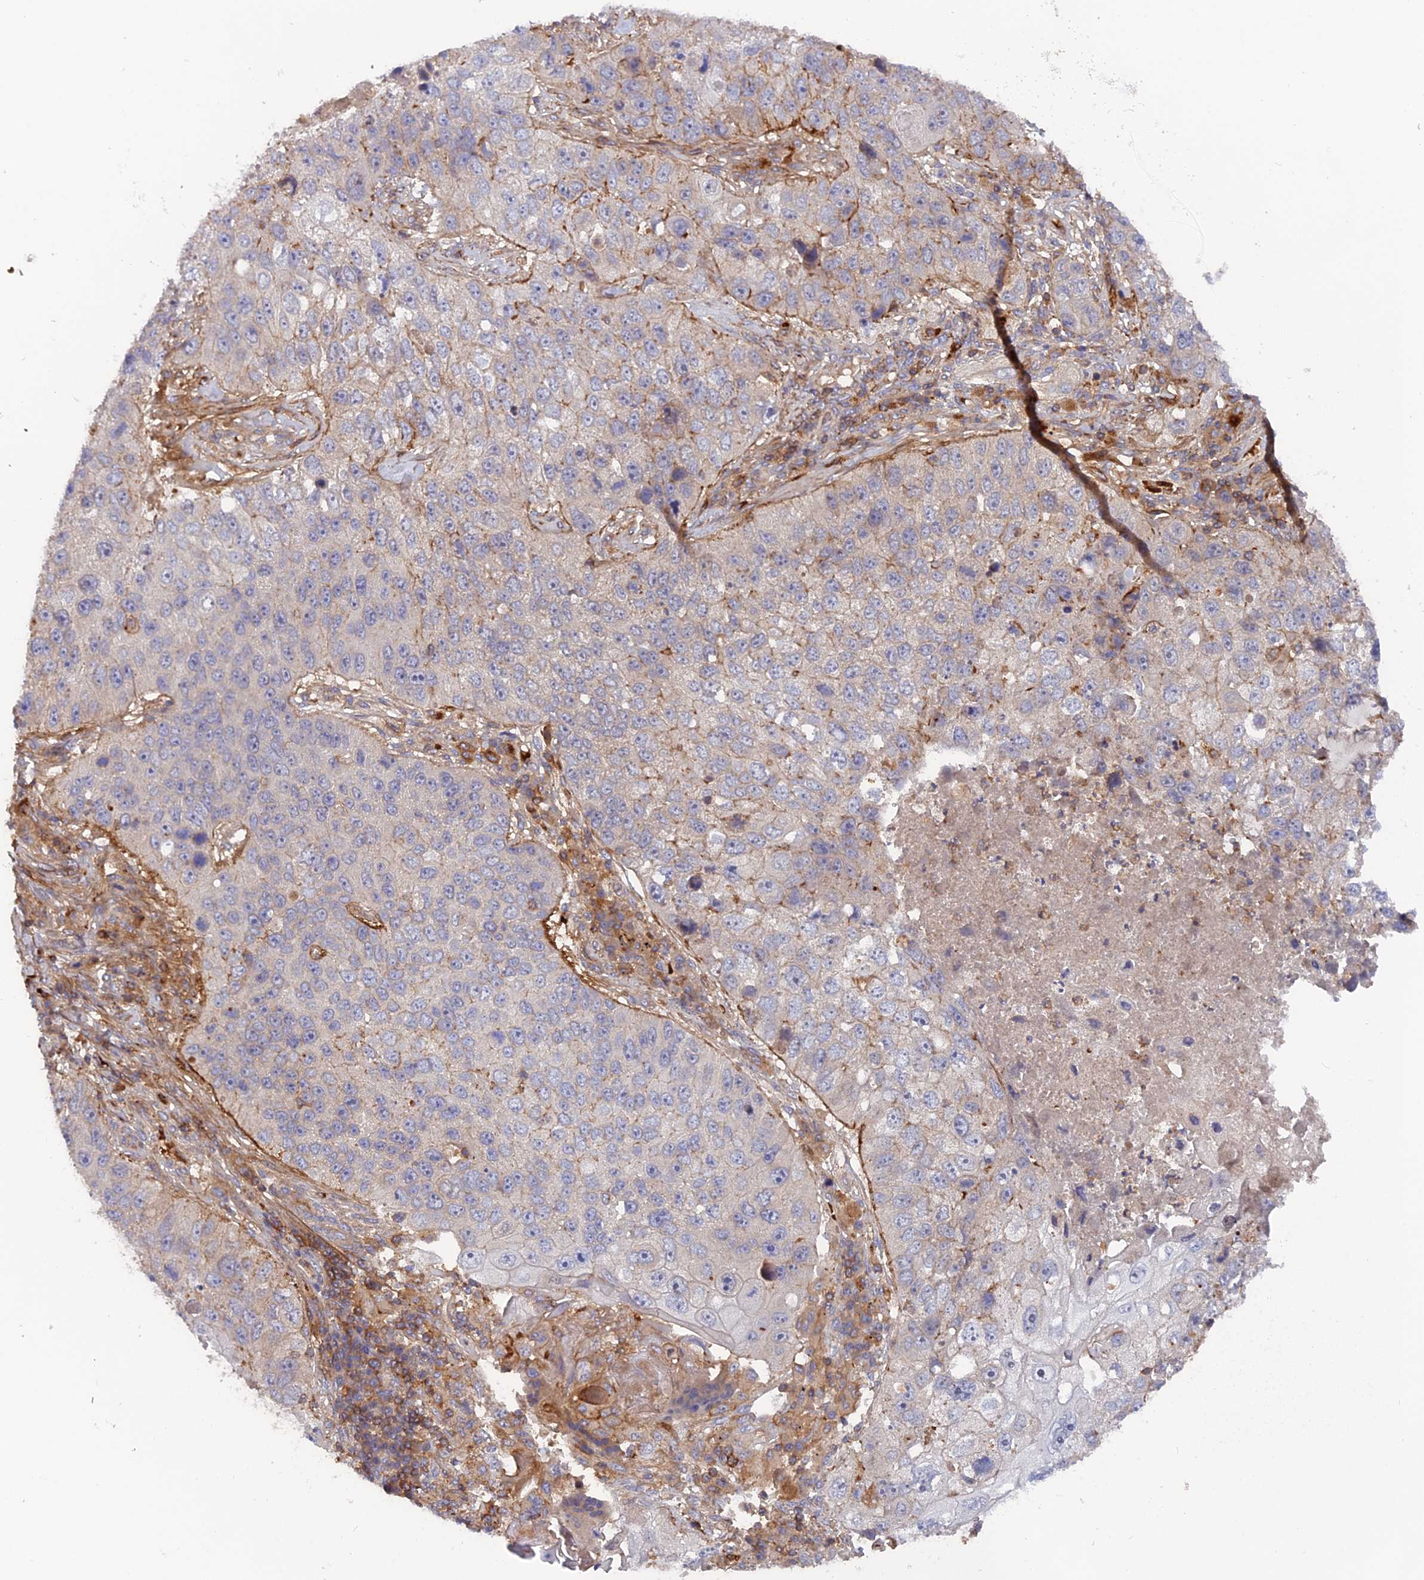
{"staining": {"intensity": "weak", "quantity": "<25%", "location": "cytoplasmic/membranous"}, "tissue": "lung cancer", "cell_type": "Tumor cells", "image_type": "cancer", "snomed": [{"axis": "morphology", "description": "Squamous cell carcinoma, NOS"}, {"axis": "topography", "description": "Lung"}], "caption": "Immunohistochemistry of human lung squamous cell carcinoma displays no staining in tumor cells.", "gene": "CPNE7", "patient": {"sex": "male", "age": 61}}